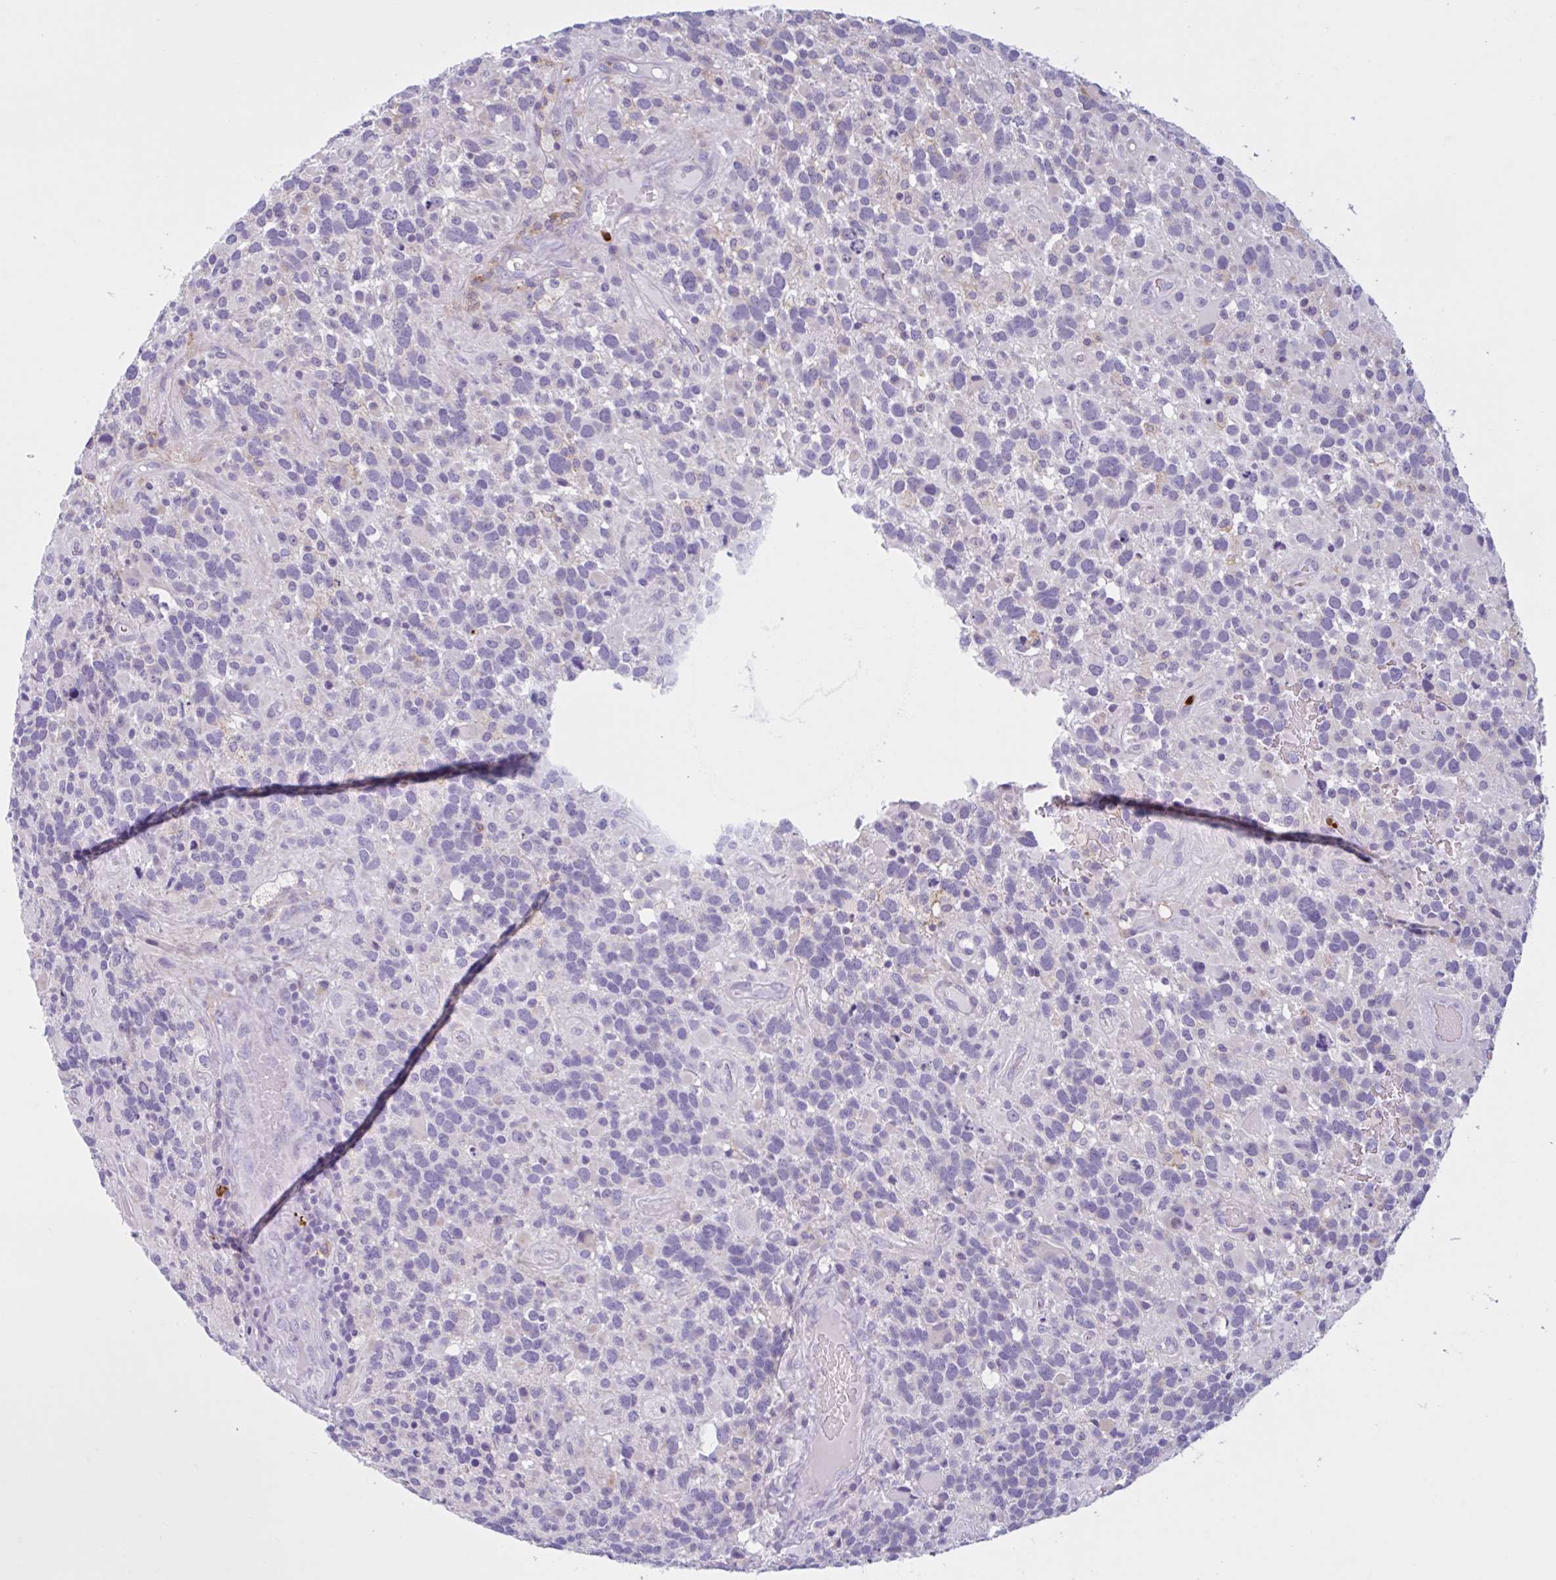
{"staining": {"intensity": "negative", "quantity": "none", "location": "none"}, "tissue": "glioma", "cell_type": "Tumor cells", "image_type": "cancer", "snomed": [{"axis": "morphology", "description": "Glioma, malignant, High grade"}, {"axis": "topography", "description": "Brain"}], "caption": "Immunohistochemical staining of human glioma shows no significant expression in tumor cells. Brightfield microscopy of immunohistochemistry (IHC) stained with DAB (3,3'-diaminobenzidine) (brown) and hematoxylin (blue), captured at high magnification.", "gene": "CEP120", "patient": {"sex": "female", "age": 40}}